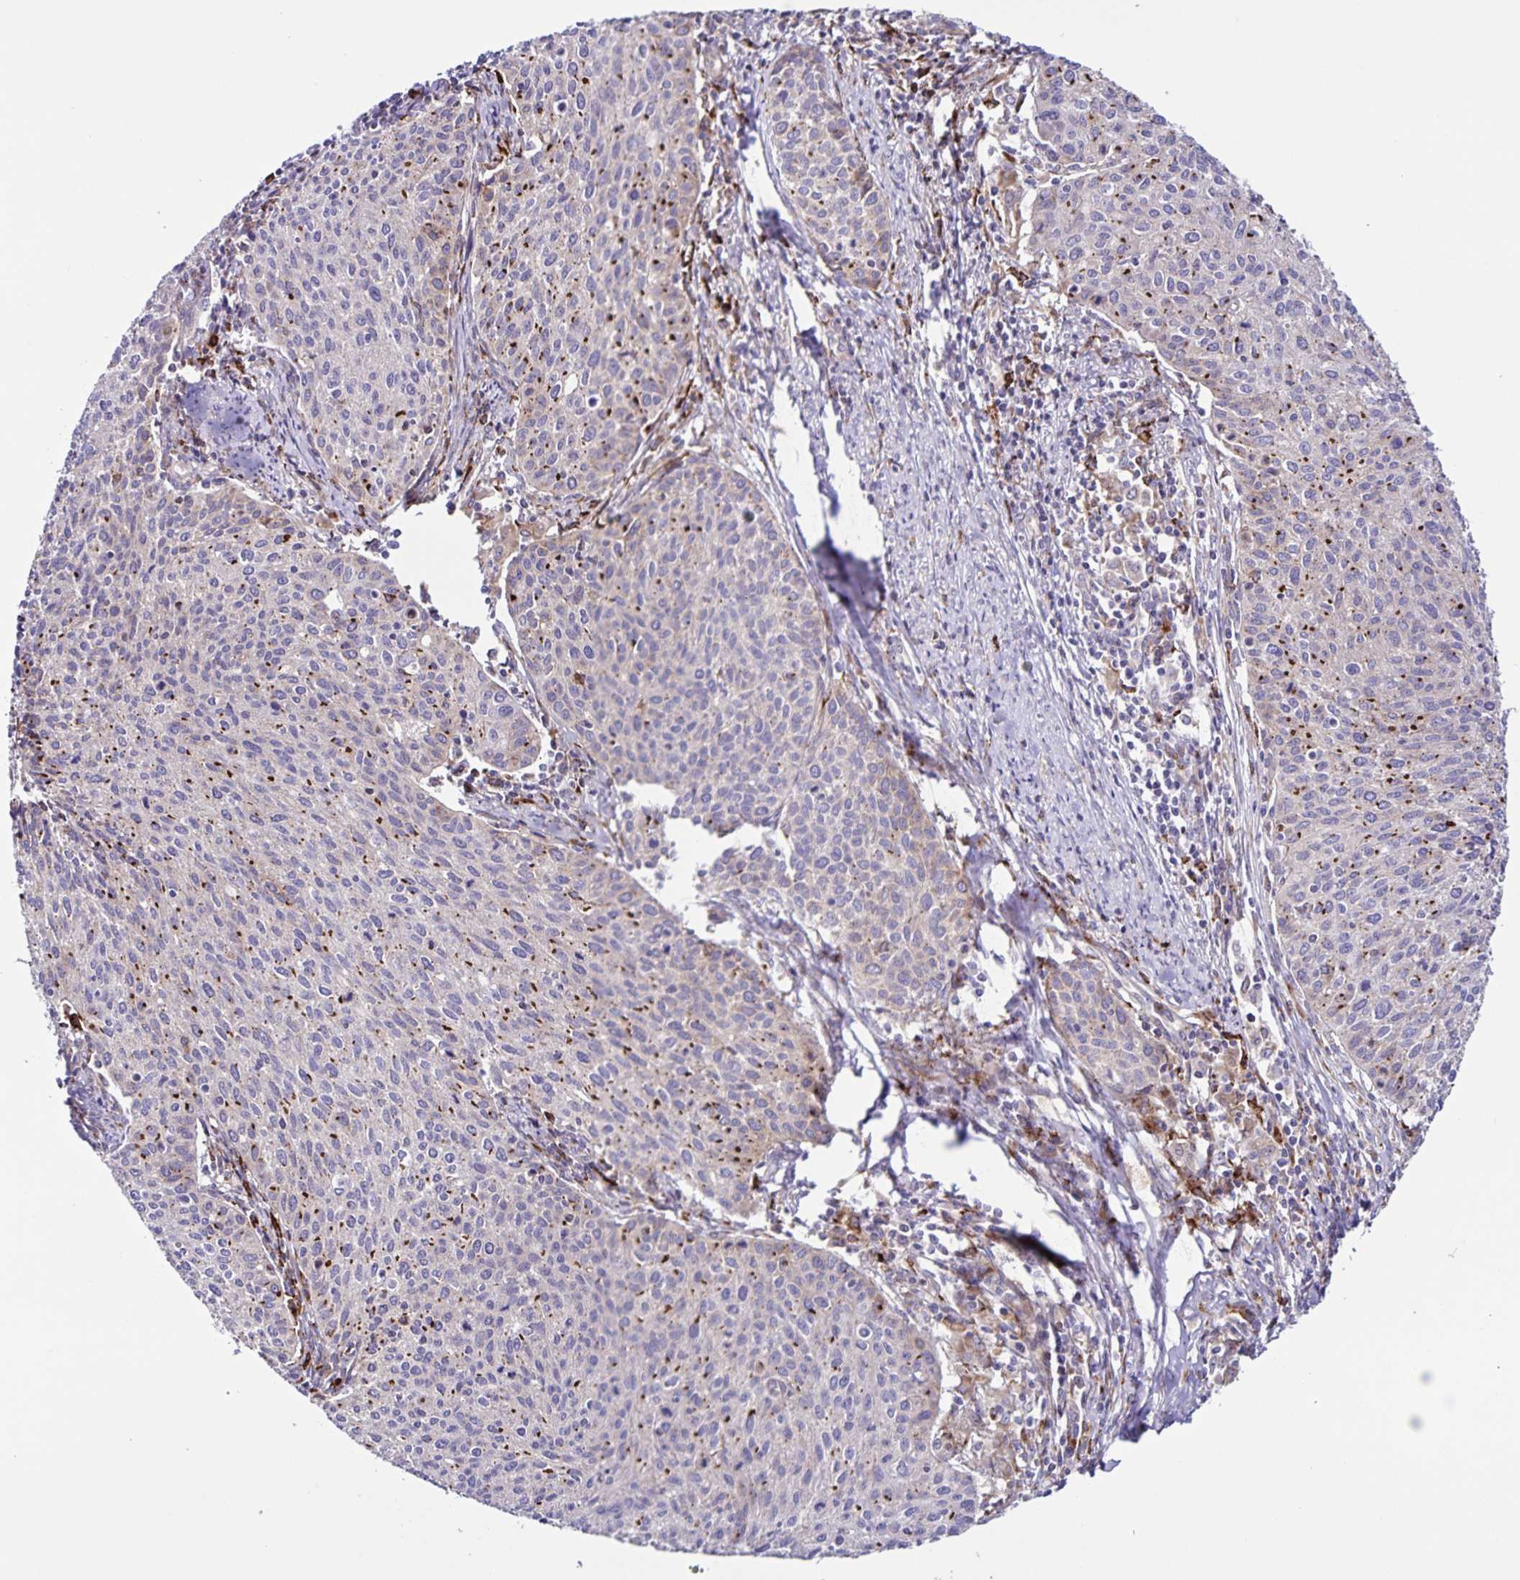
{"staining": {"intensity": "moderate", "quantity": "<25%", "location": "cytoplasmic/membranous"}, "tissue": "cervical cancer", "cell_type": "Tumor cells", "image_type": "cancer", "snomed": [{"axis": "morphology", "description": "Squamous cell carcinoma, NOS"}, {"axis": "topography", "description": "Cervix"}], "caption": "The micrograph demonstrates staining of cervical squamous cell carcinoma, revealing moderate cytoplasmic/membranous protein positivity (brown color) within tumor cells.", "gene": "OSBPL5", "patient": {"sex": "female", "age": 38}}